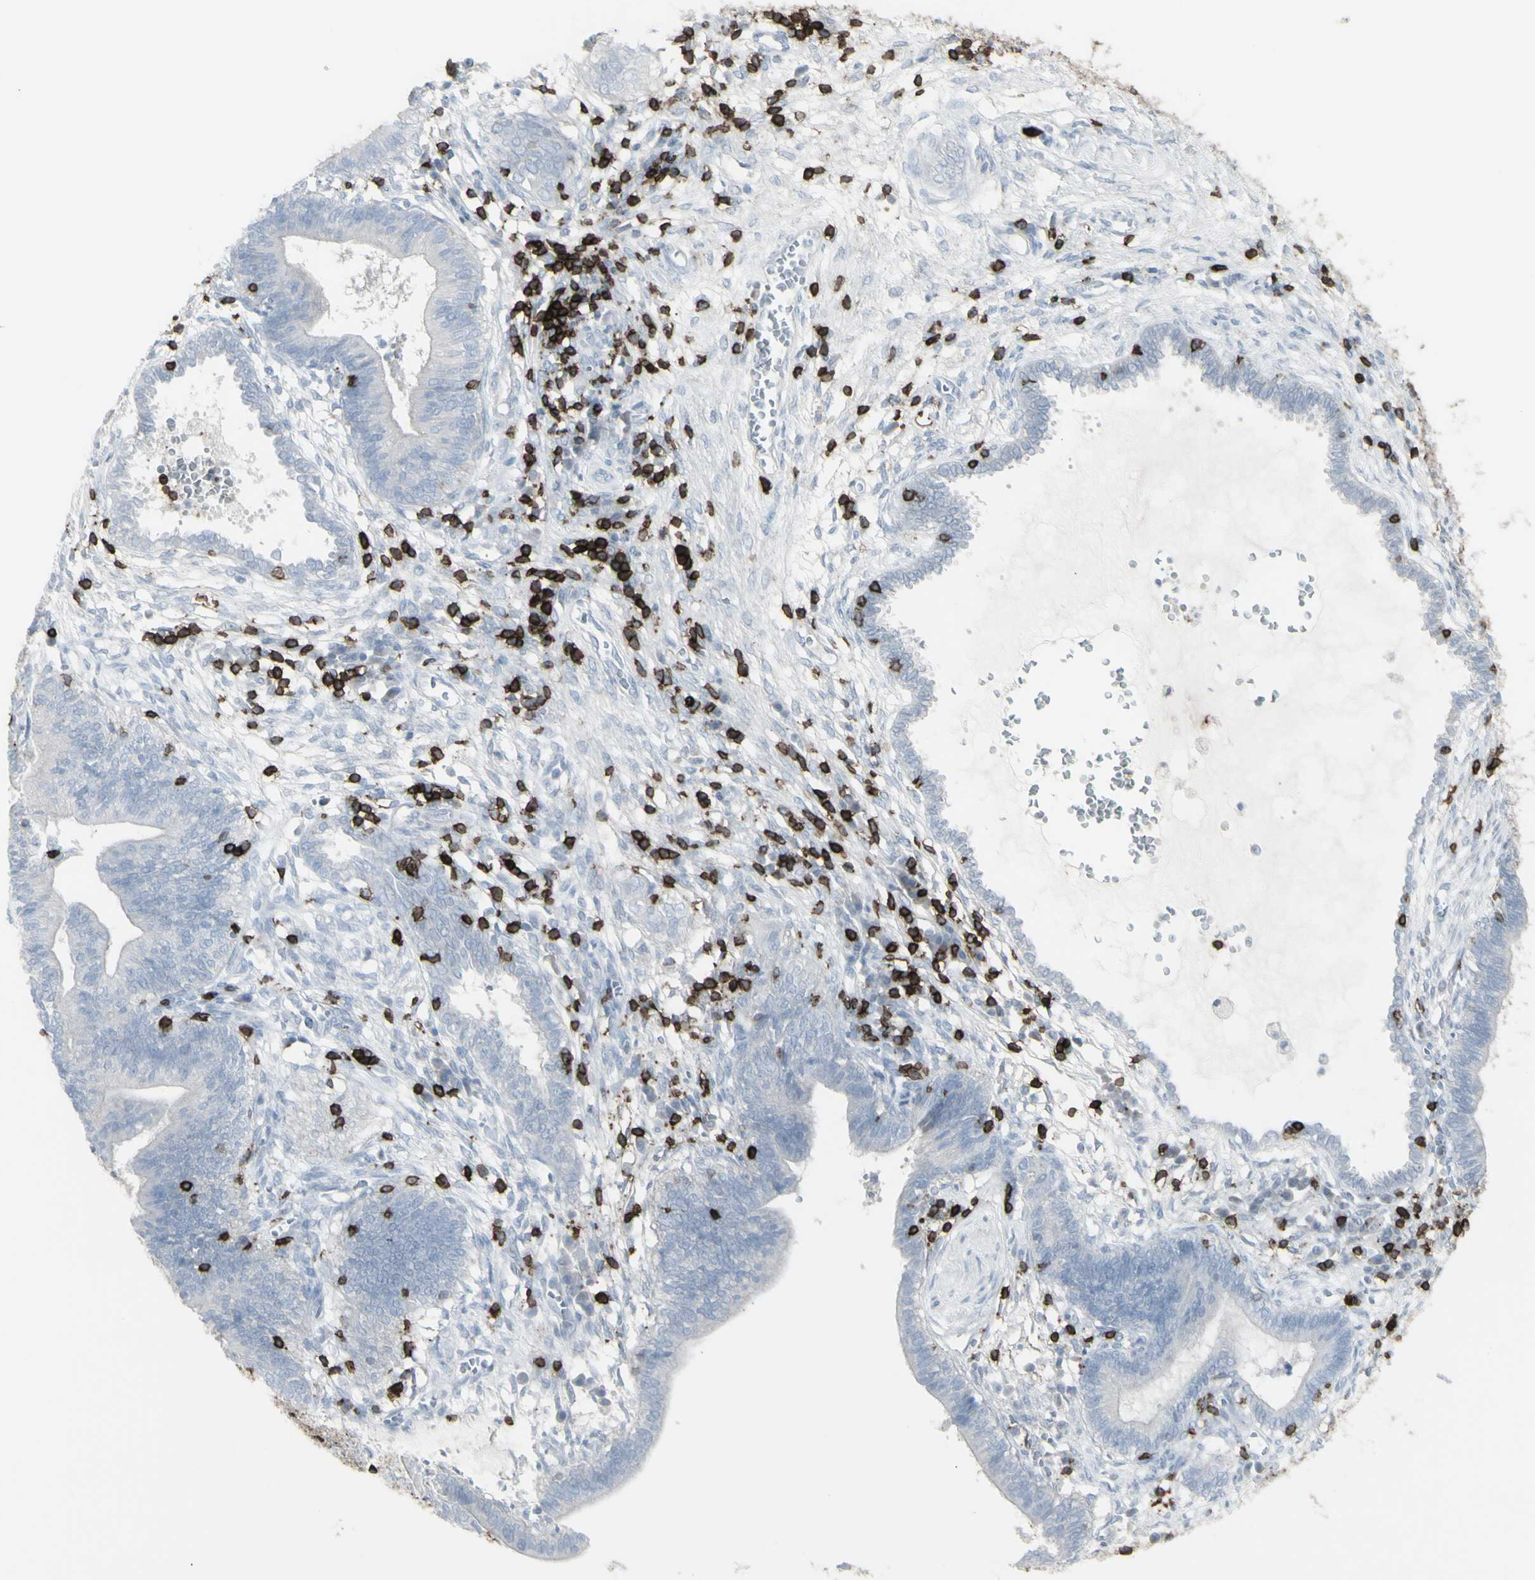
{"staining": {"intensity": "negative", "quantity": "none", "location": "none"}, "tissue": "cervical cancer", "cell_type": "Tumor cells", "image_type": "cancer", "snomed": [{"axis": "morphology", "description": "Adenocarcinoma, NOS"}, {"axis": "topography", "description": "Cervix"}], "caption": "Cervical adenocarcinoma was stained to show a protein in brown. There is no significant expression in tumor cells. (Immunohistochemistry, brightfield microscopy, high magnification).", "gene": "CD247", "patient": {"sex": "female", "age": 44}}